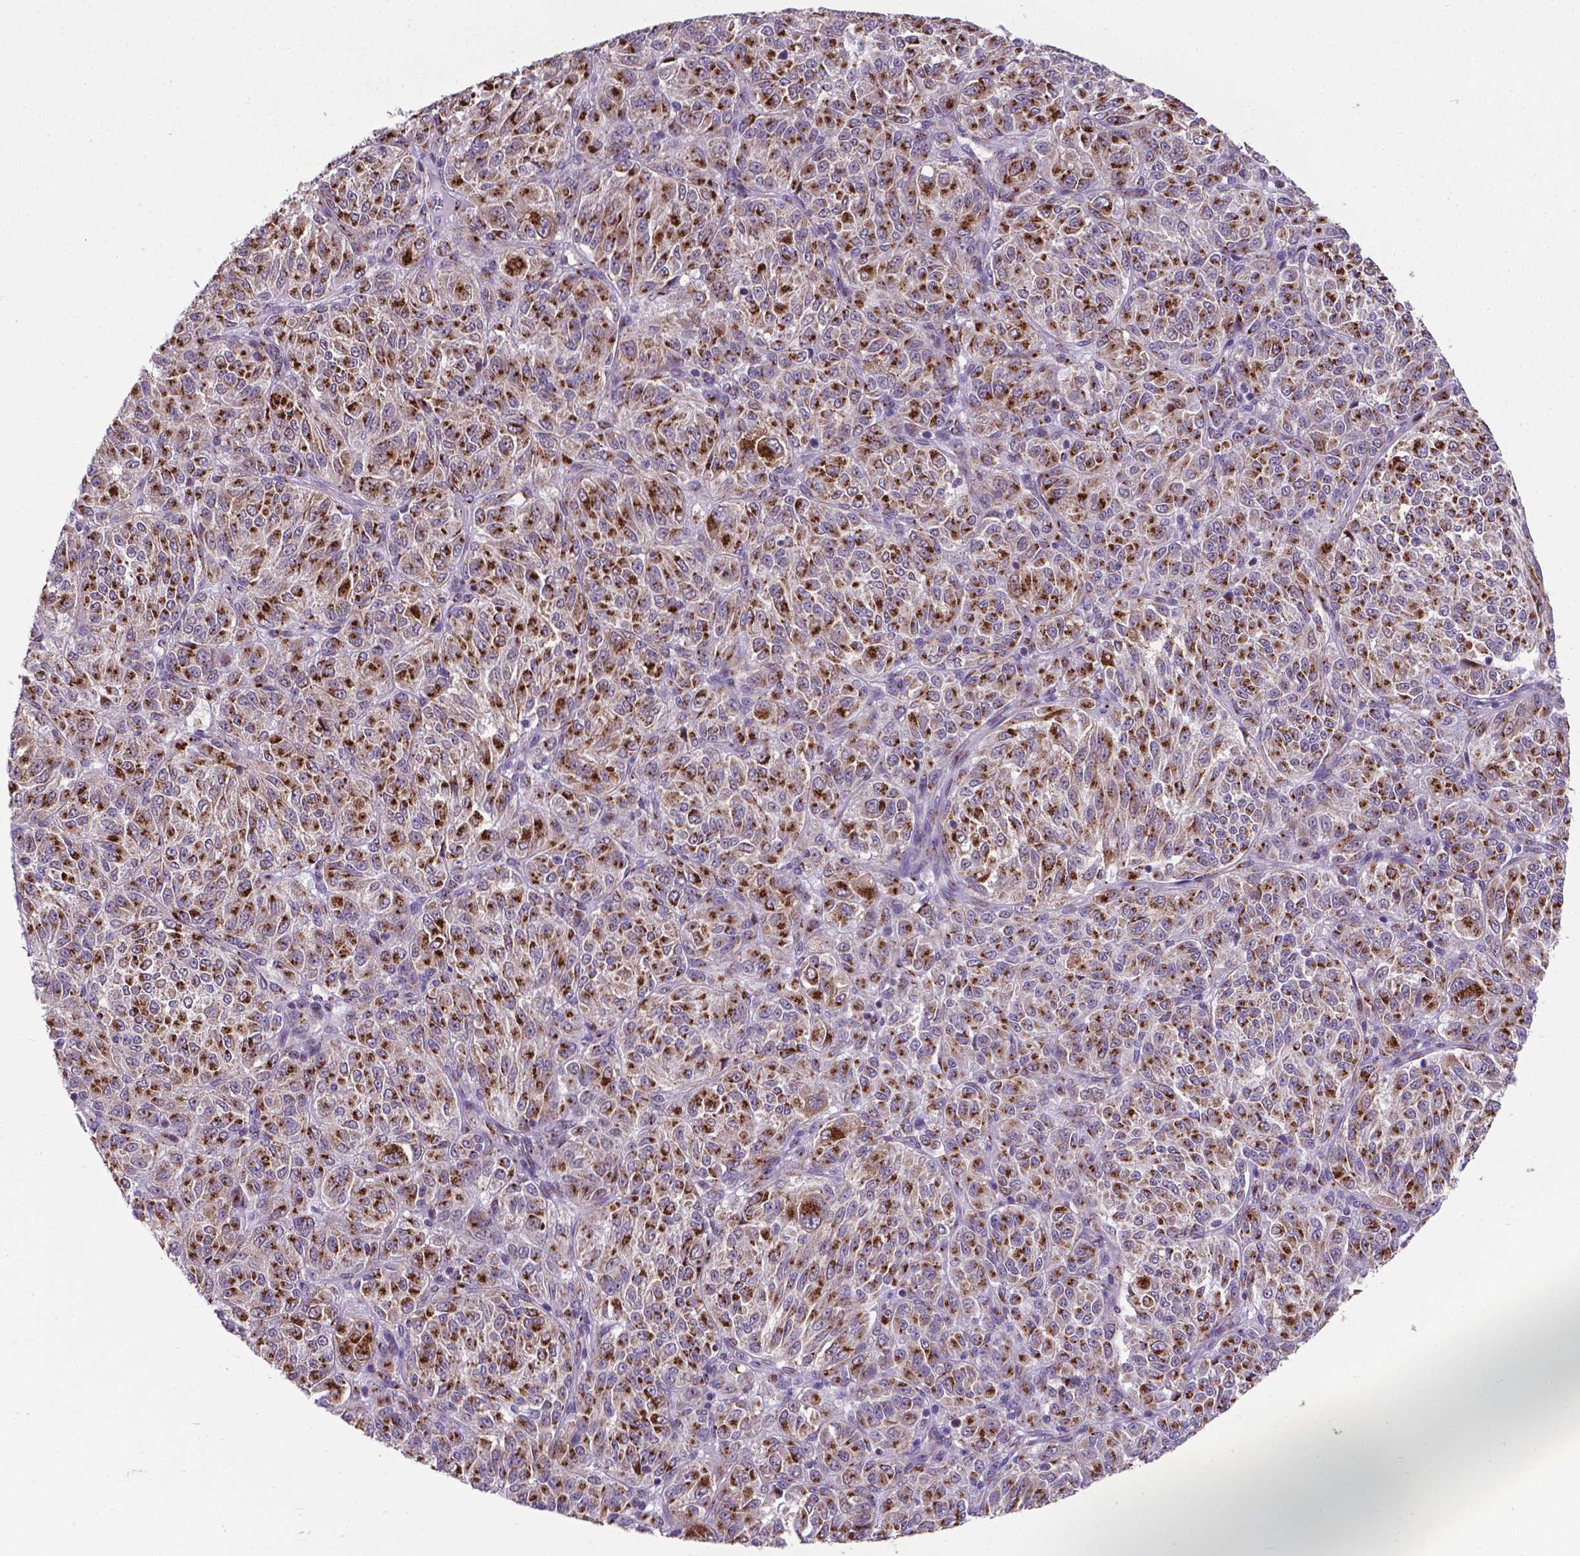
{"staining": {"intensity": "strong", "quantity": ">75%", "location": "cytoplasmic/membranous"}, "tissue": "melanoma", "cell_type": "Tumor cells", "image_type": "cancer", "snomed": [{"axis": "morphology", "description": "Malignant melanoma, Metastatic site"}, {"axis": "topography", "description": "Brain"}], "caption": "This photomicrograph reveals malignant melanoma (metastatic site) stained with immunohistochemistry (IHC) to label a protein in brown. The cytoplasmic/membranous of tumor cells show strong positivity for the protein. Nuclei are counter-stained blue.", "gene": "MRPL10", "patient": {"sex": "female", "age": 56}}